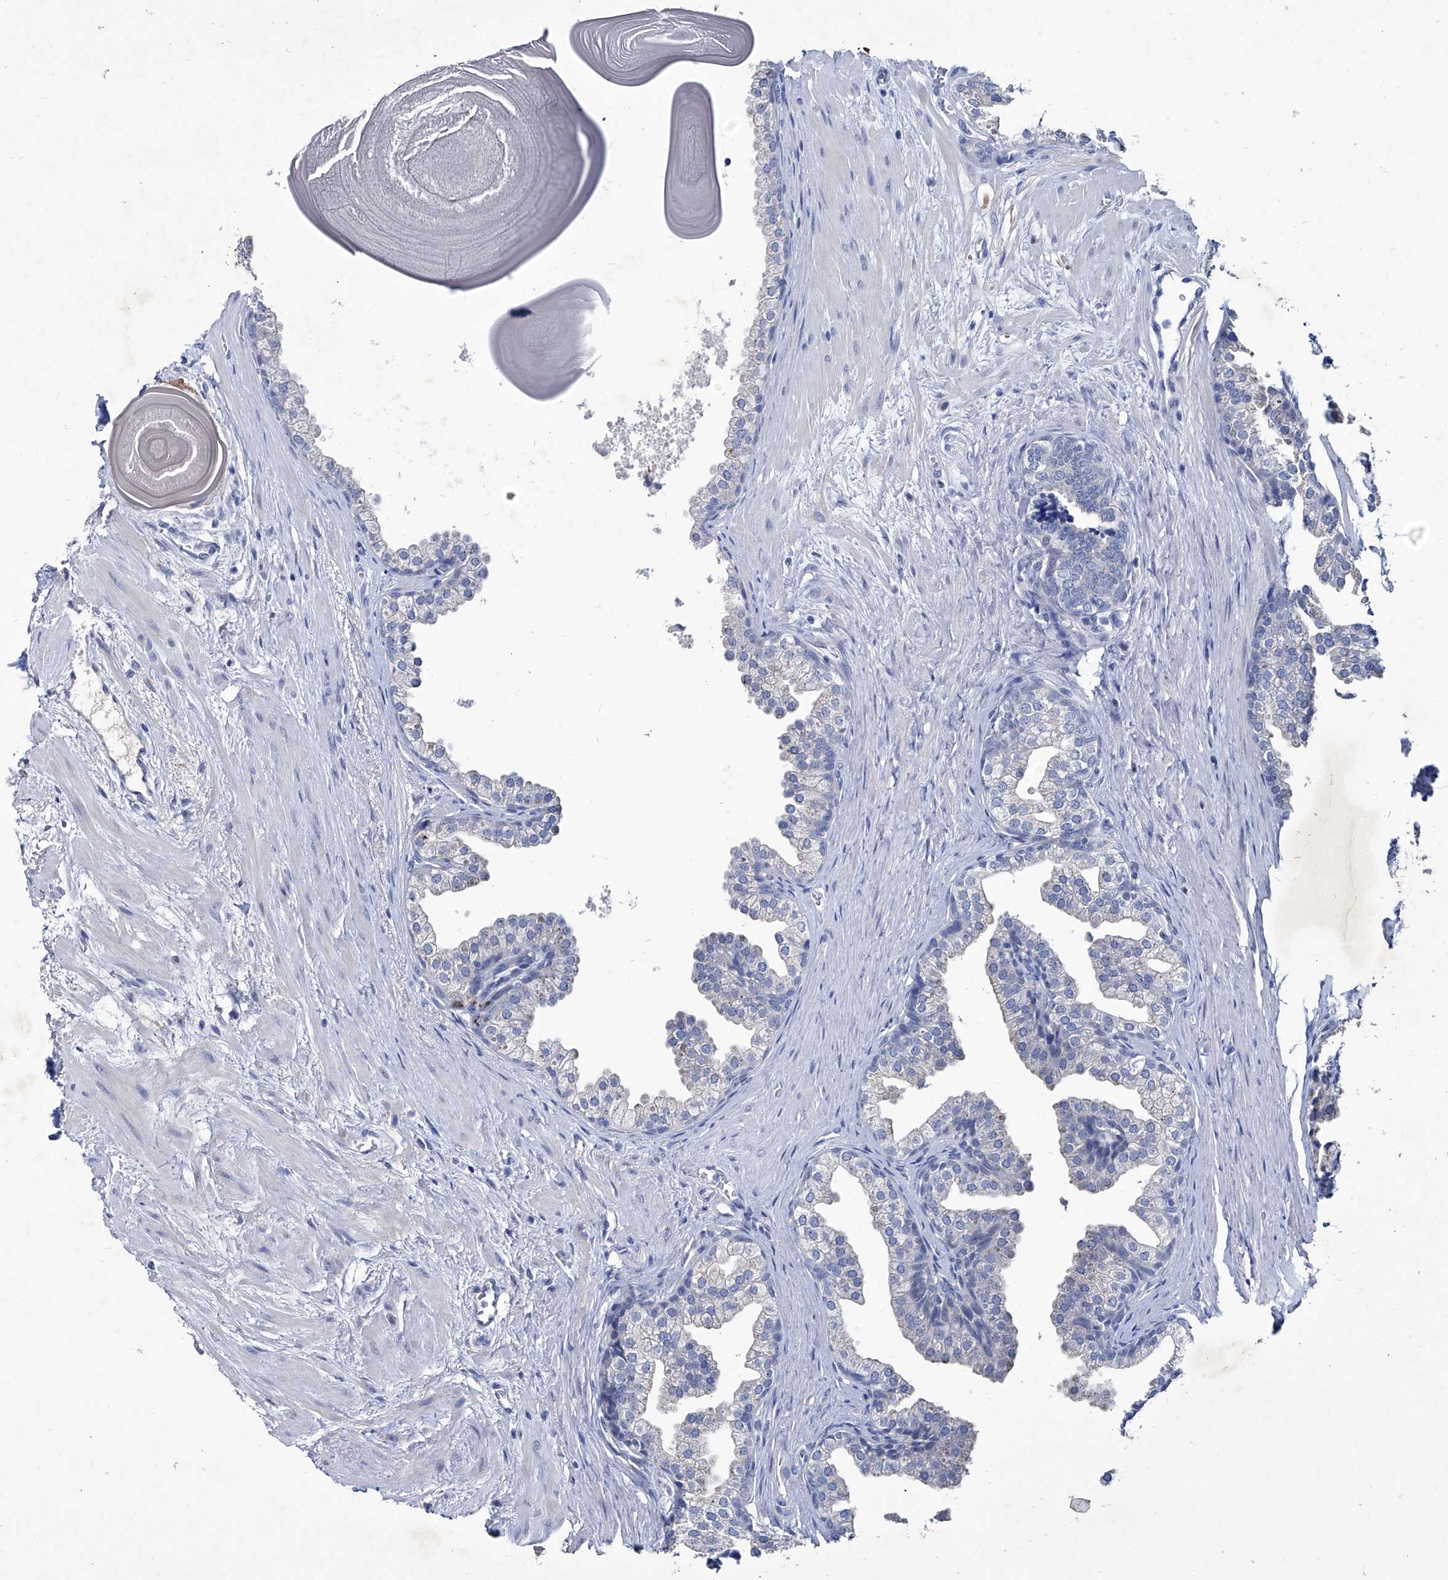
{"staining": {"intensity": "negative", "quantity": "none", "location": "none"}, "tissue": "prostate", "cell_type": "Glandular cells", "image_type": "normal", "snomed": [{"axis": "morphology", "description": "Normal tissue, NOS"}, {"axis": "topography", "description": "Prostate"}], "caption": "Immunohistochemistry (IHC) histopathology image of normal prostate: human prostate stained with DAB reveals no significant protein expression in glandular cells.", "gene": "KLHL17", "patient": {"sex": "male", "age": 48}}